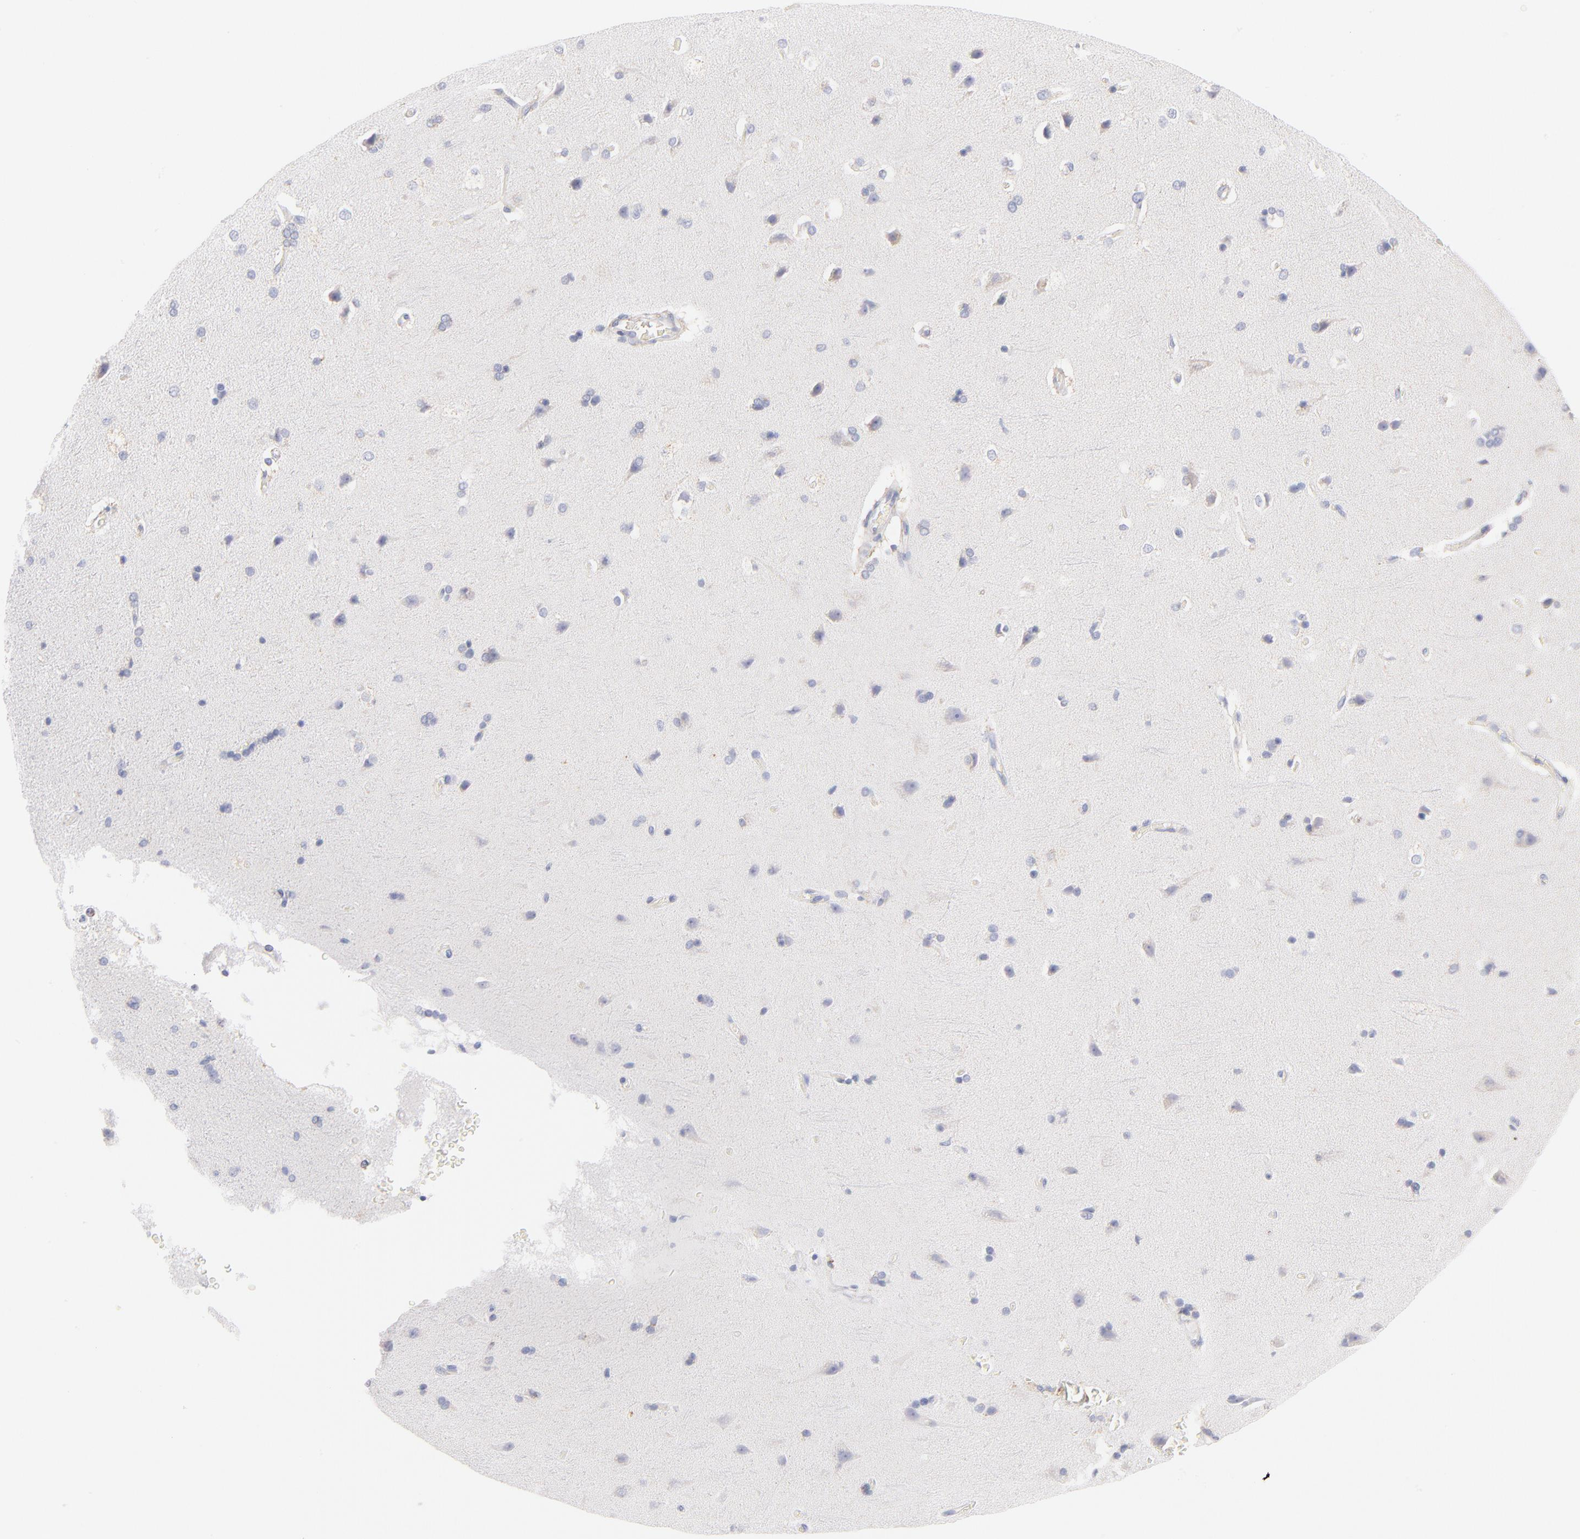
{"staining": {"intensity": "negative", "quantity": "none", "location": "none"}, "tissue": "cerebral cortex", "cell_type": "Endothelial cells", "image_type": "normal", "snomed": [{"axis": "morphology", "description": "Normal tissue, NOS"}, {"axis": "topography", "description": "Cerebral cortex"}], "caption": "The photomicrograph exhibits no staining of endothelial cells in unremarkable cerebral cortex.", "gene": "AIFM1", "patient": {"sex": "male", "age": 62}}